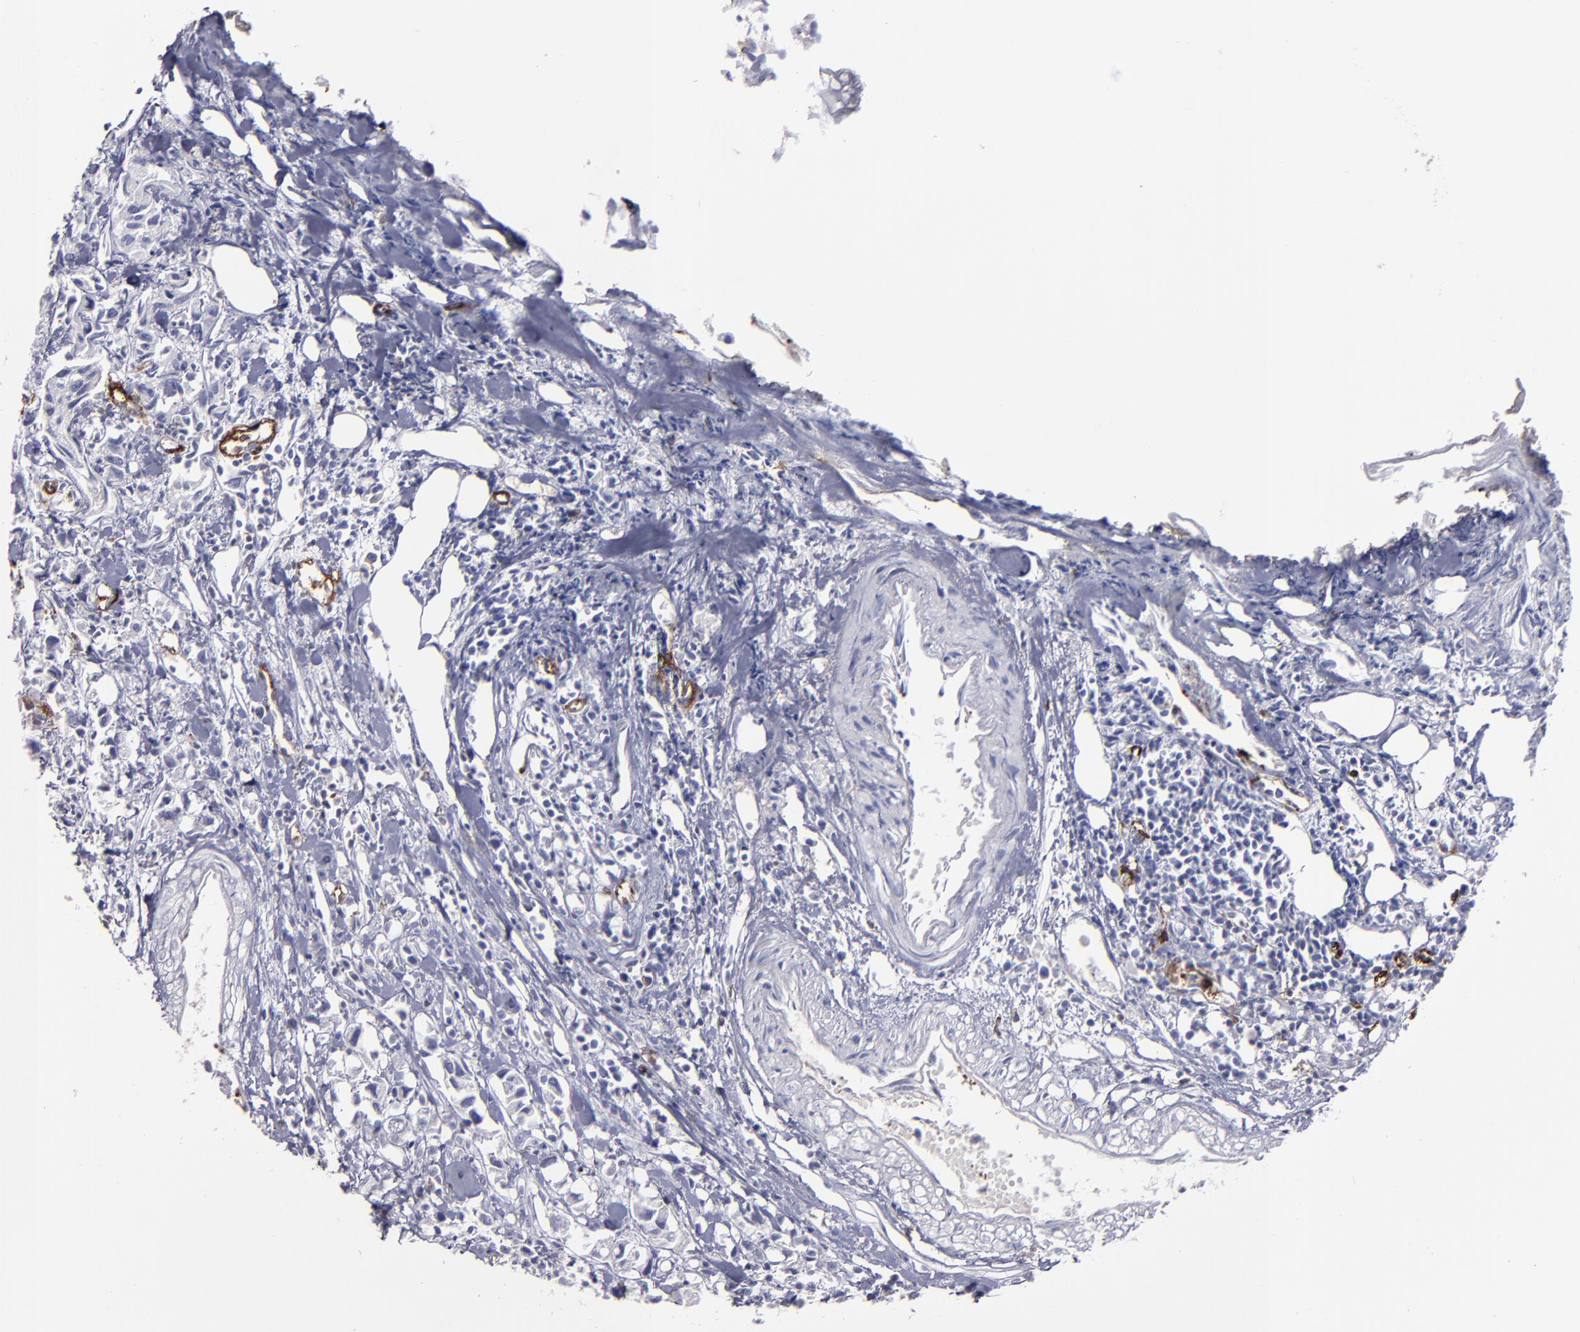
{"staining": {"intensity": "negative", "quantity": "none", "location": "none"}, "tissue": "urothelial cancer", "cell_type": "Tumor cells", "image_type": "cancer", "snomed": [{"axis": "morphology", "description": "Urothelial carcinoma, High grade"}, {"axis": "topography", "description": "Urinary bladder"}], "caption": "Micrograph shows no significant protein expression in tumor cells of urothelial cancer.", "gene": "CD36", "patient": {"sex": "female", "age": 75}}